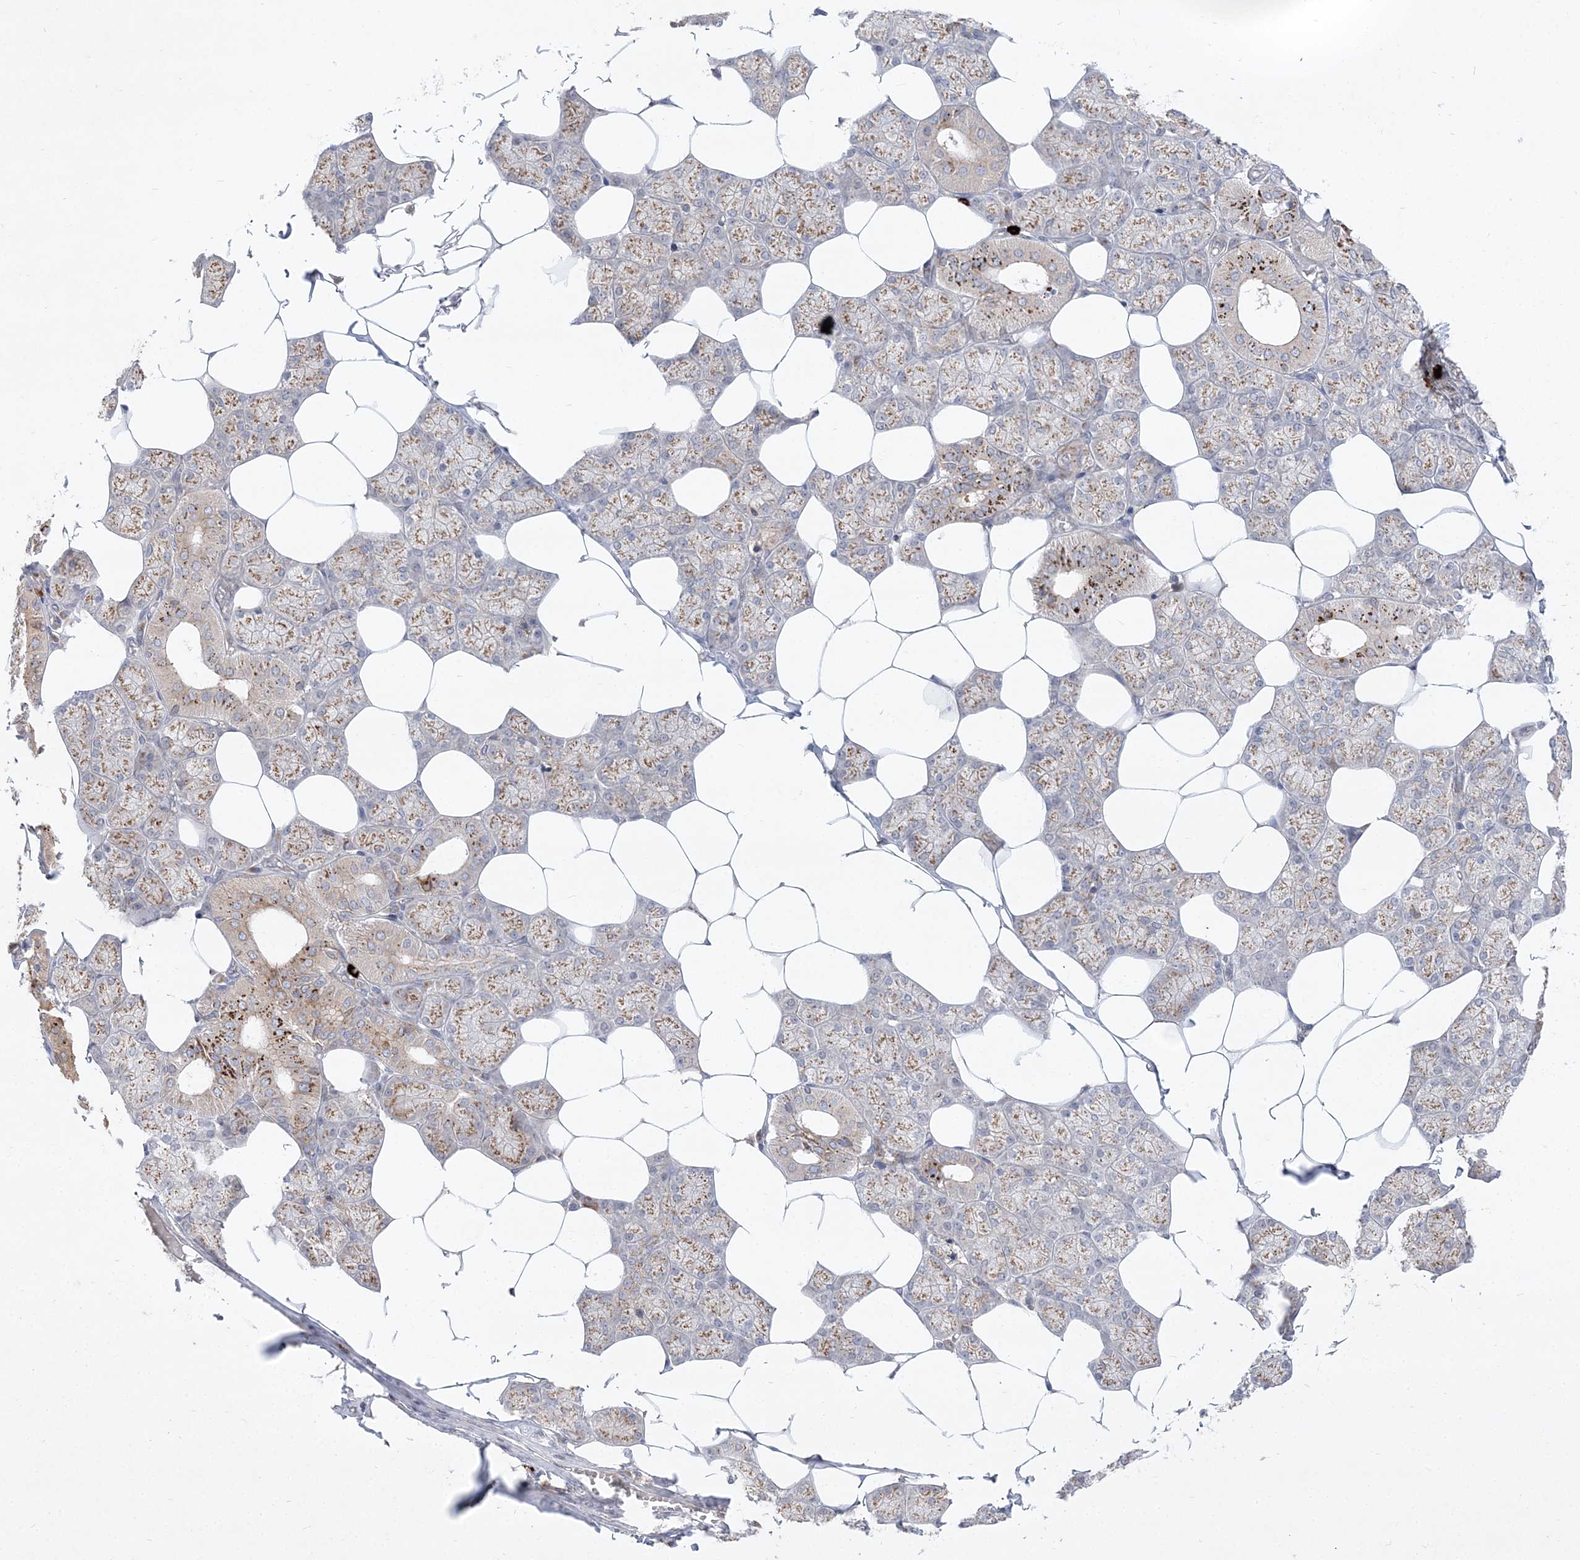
{"staining": {"intensity": "strong", "quantity": "<25%", "location": "cytoplasmic/membranous"}, "tissue": "salivary gland", "cell_type": "Glandular cells", "image_type": "normal", "snomed": [{"axis": "morphology", "description": "Normal tissue, NOS"}, {"axis": "topography", "description": "Salivary gland"}], "caption": "IHC of benign salivary gland demonstrates medium levels of strong cytoplasmic/membranous staining in approximately <25% of glandular cells.", "gene": "CLNK", "patient": {"sex": "male", "age": 62}}